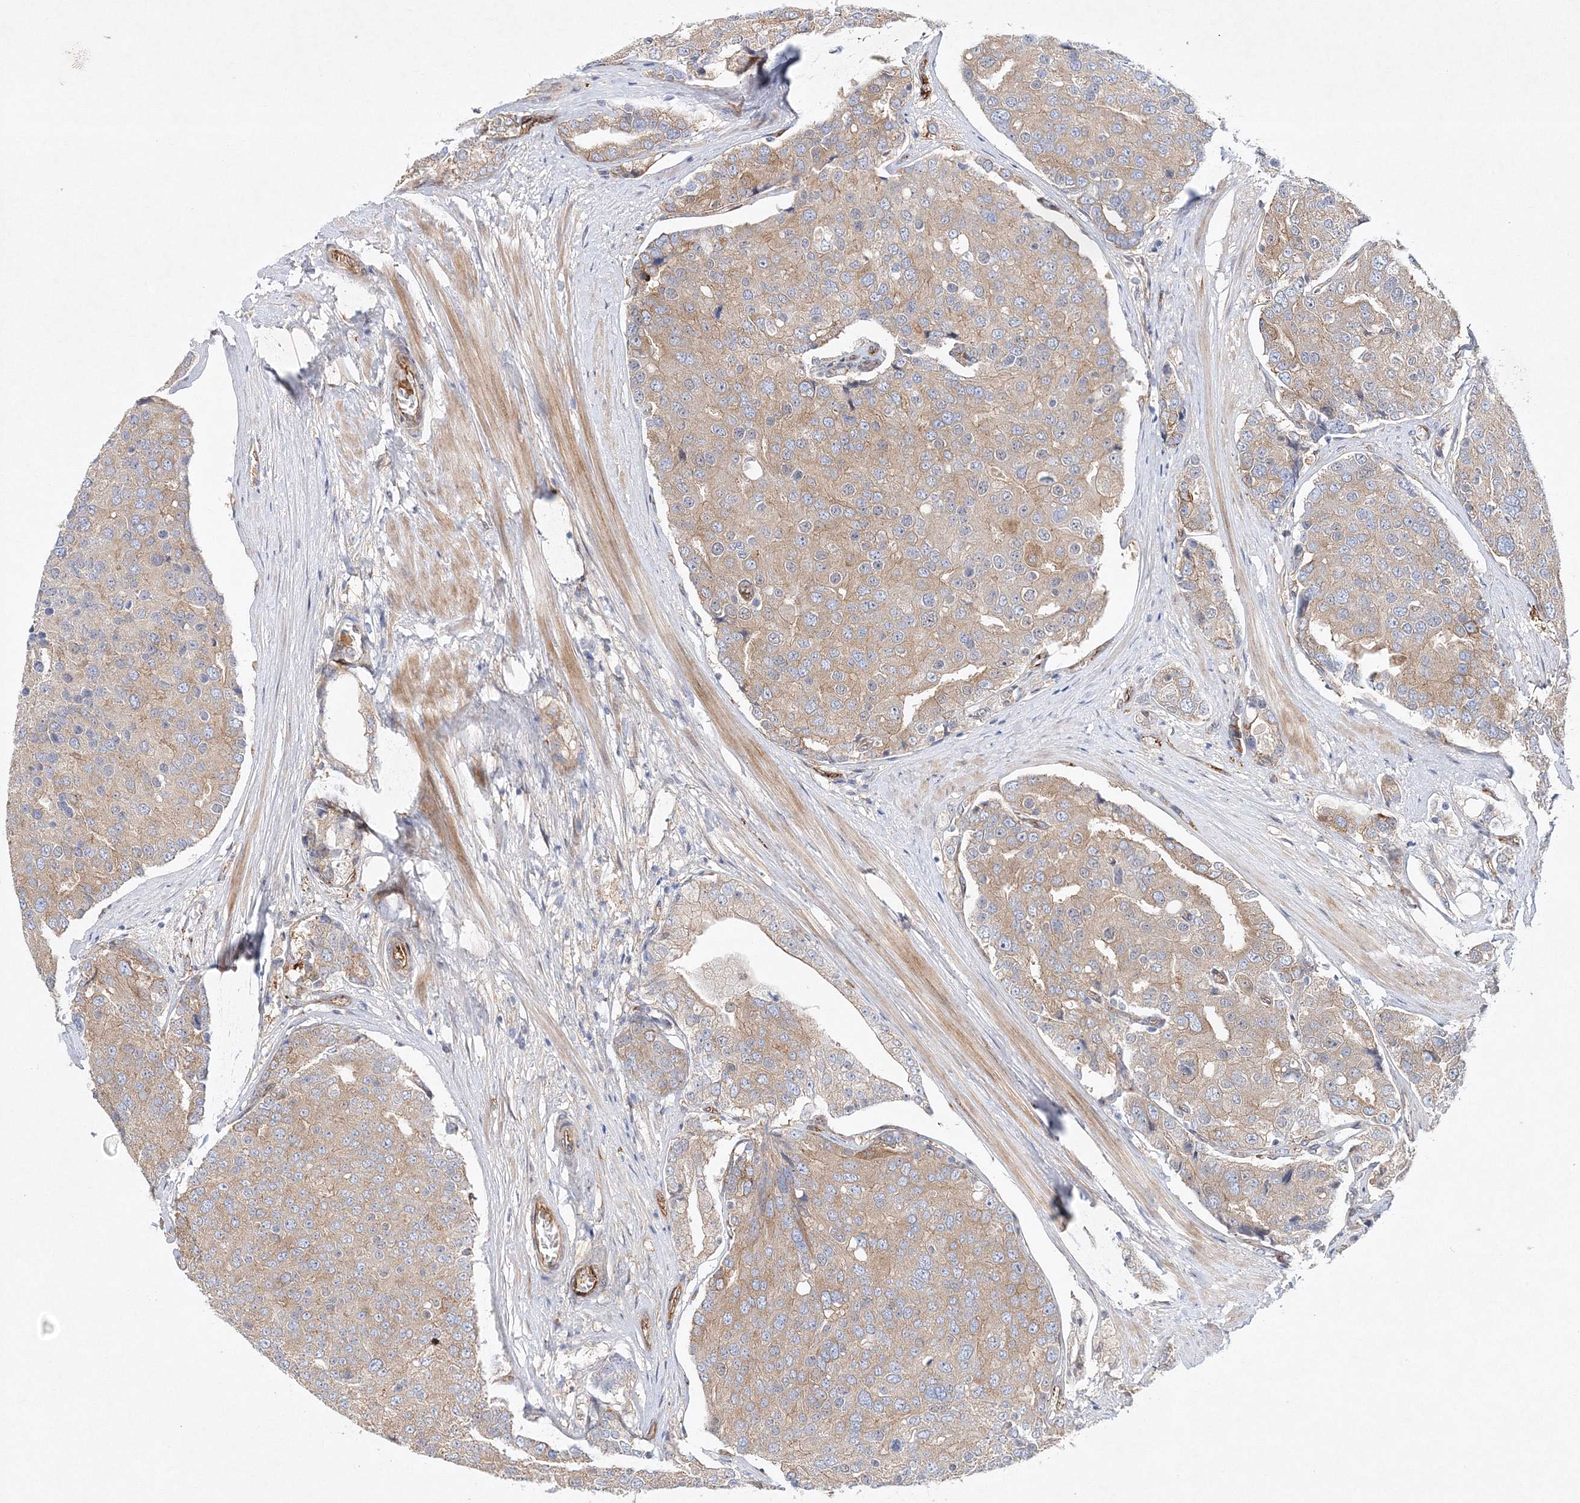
{"staining": {"intensity": "weak", "quantity": ">75%", "location": "cytoplasmic/membranous"}, "tissue": "prostate cancer", "cell_type": "Tumor cells", "image_type": "cancer", "snomed": [{"axis": "morphology", "description": "Adenocarcinoma, High grade"}, {"axis": "topography", "description": "Prostate"}], "caption": "High-grade adenocarcinoma (prostate) was stained to show a protein in brown. There is low levels of weak cytoplasmic/membranous positivity in about >75% of tumor cells. The staining was performed using DAB, with brown indicating positive protein expression. Nuclei are stained blue with hematoxylin.", "gene": "ZFYVE16", "patient": {"sex": "male", "age": 50}}